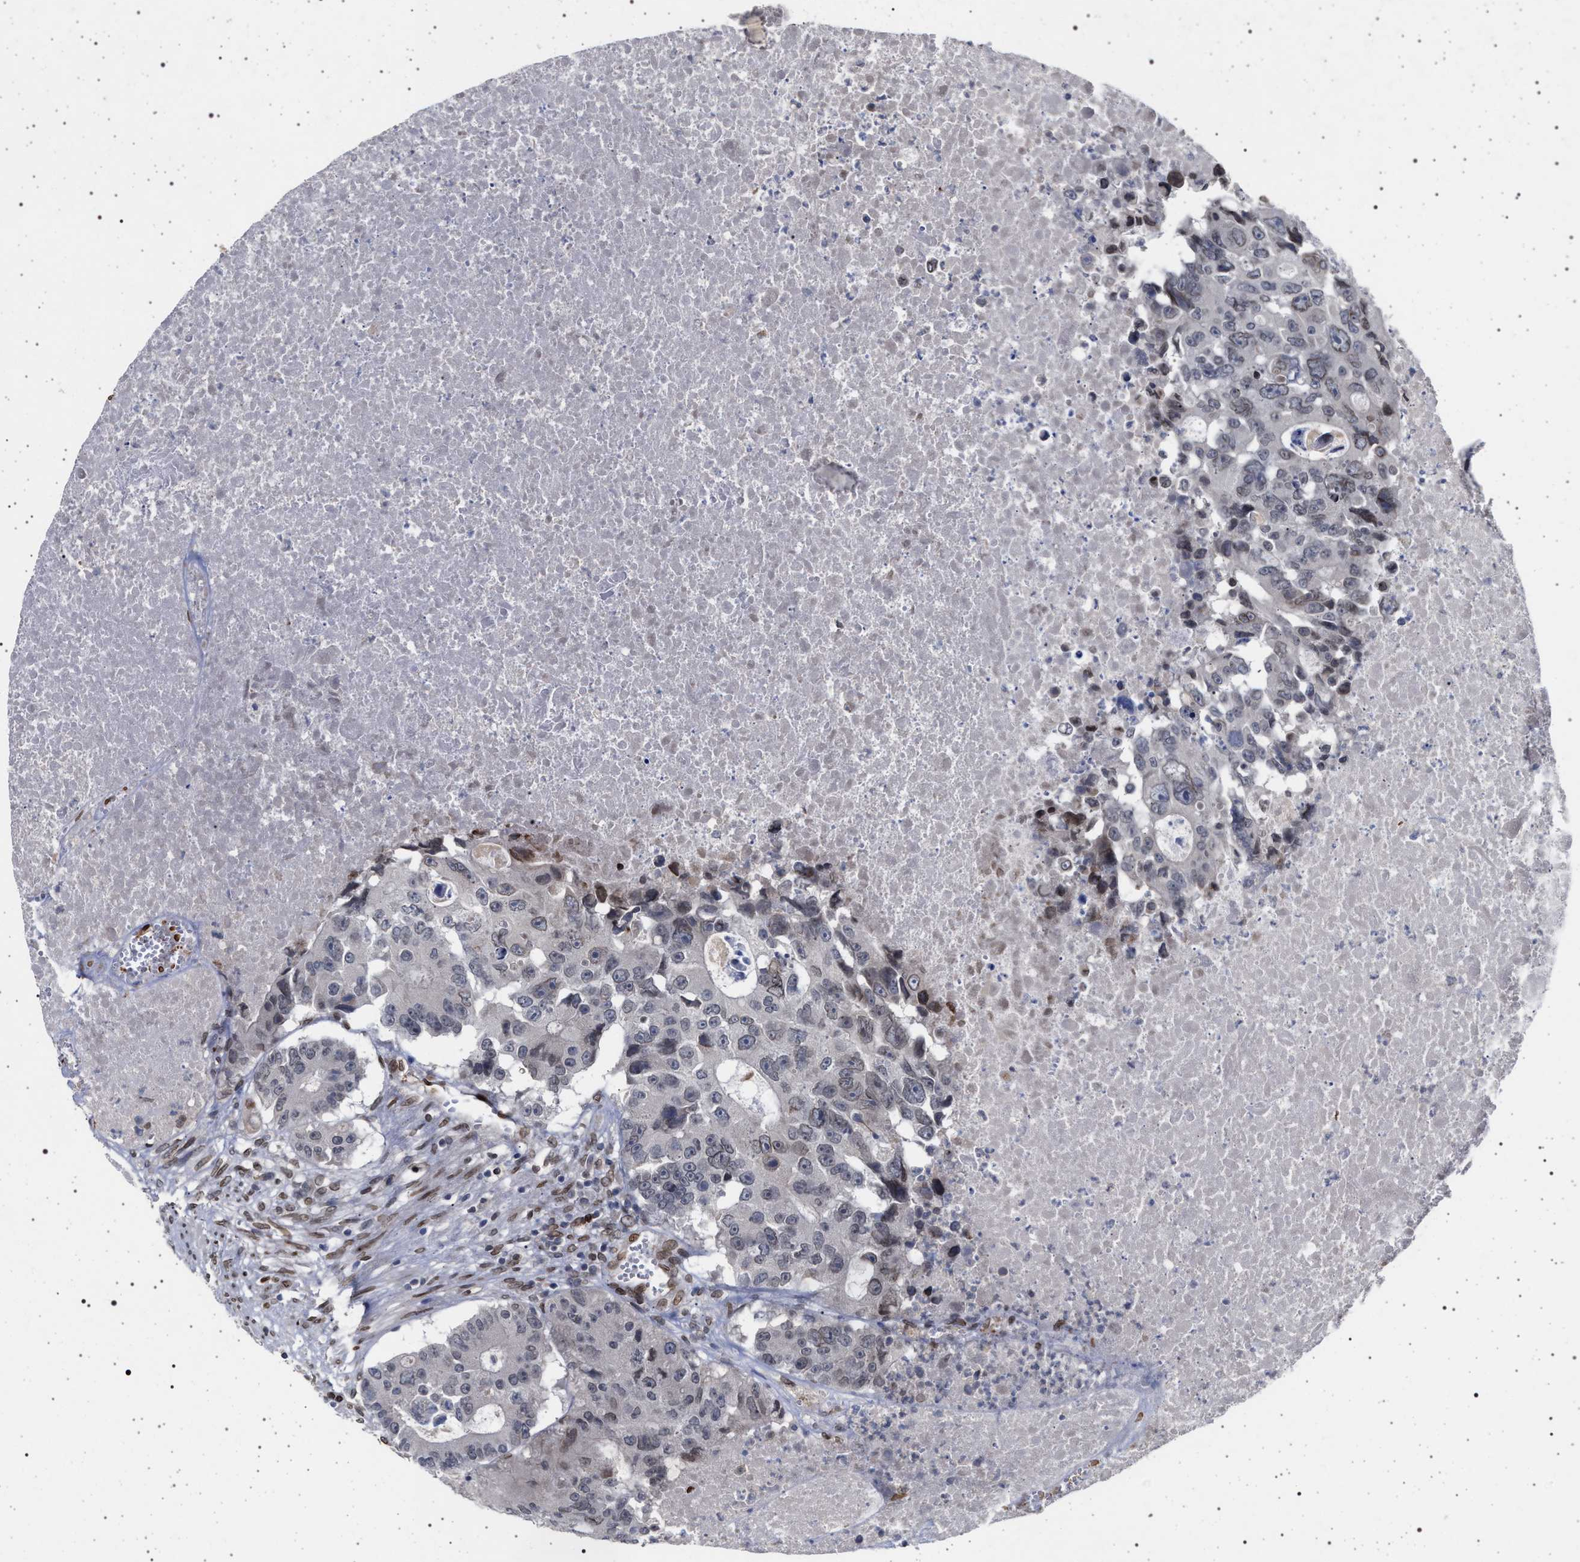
{"staining": {"intensity": "moderate", "quantity": "<25%", "location": "cytoplasmic/membranous"}, "tissue": "colorectal cancer", "cell_type": "Tumor cells", "image_type": "cancer", "snomed": [{"axis": "morphology", "description": "Adenocarcinoma, NOS"}, {"axis": "topography", "description": "Colon"}], "caption": "High-power microscopy captured an immunohistochemistry histopathology image of colorectal cancer (adenocarcinoma), revealing moderate cytoplasmic/membranous positivity in about <25% of tumor cells. (DAB (3,3'-diaminobenzidine) IHC with brightfield microscopy, high magnification).", "gene": "ING2", "patient": {"sex": "male", "age": 87}}